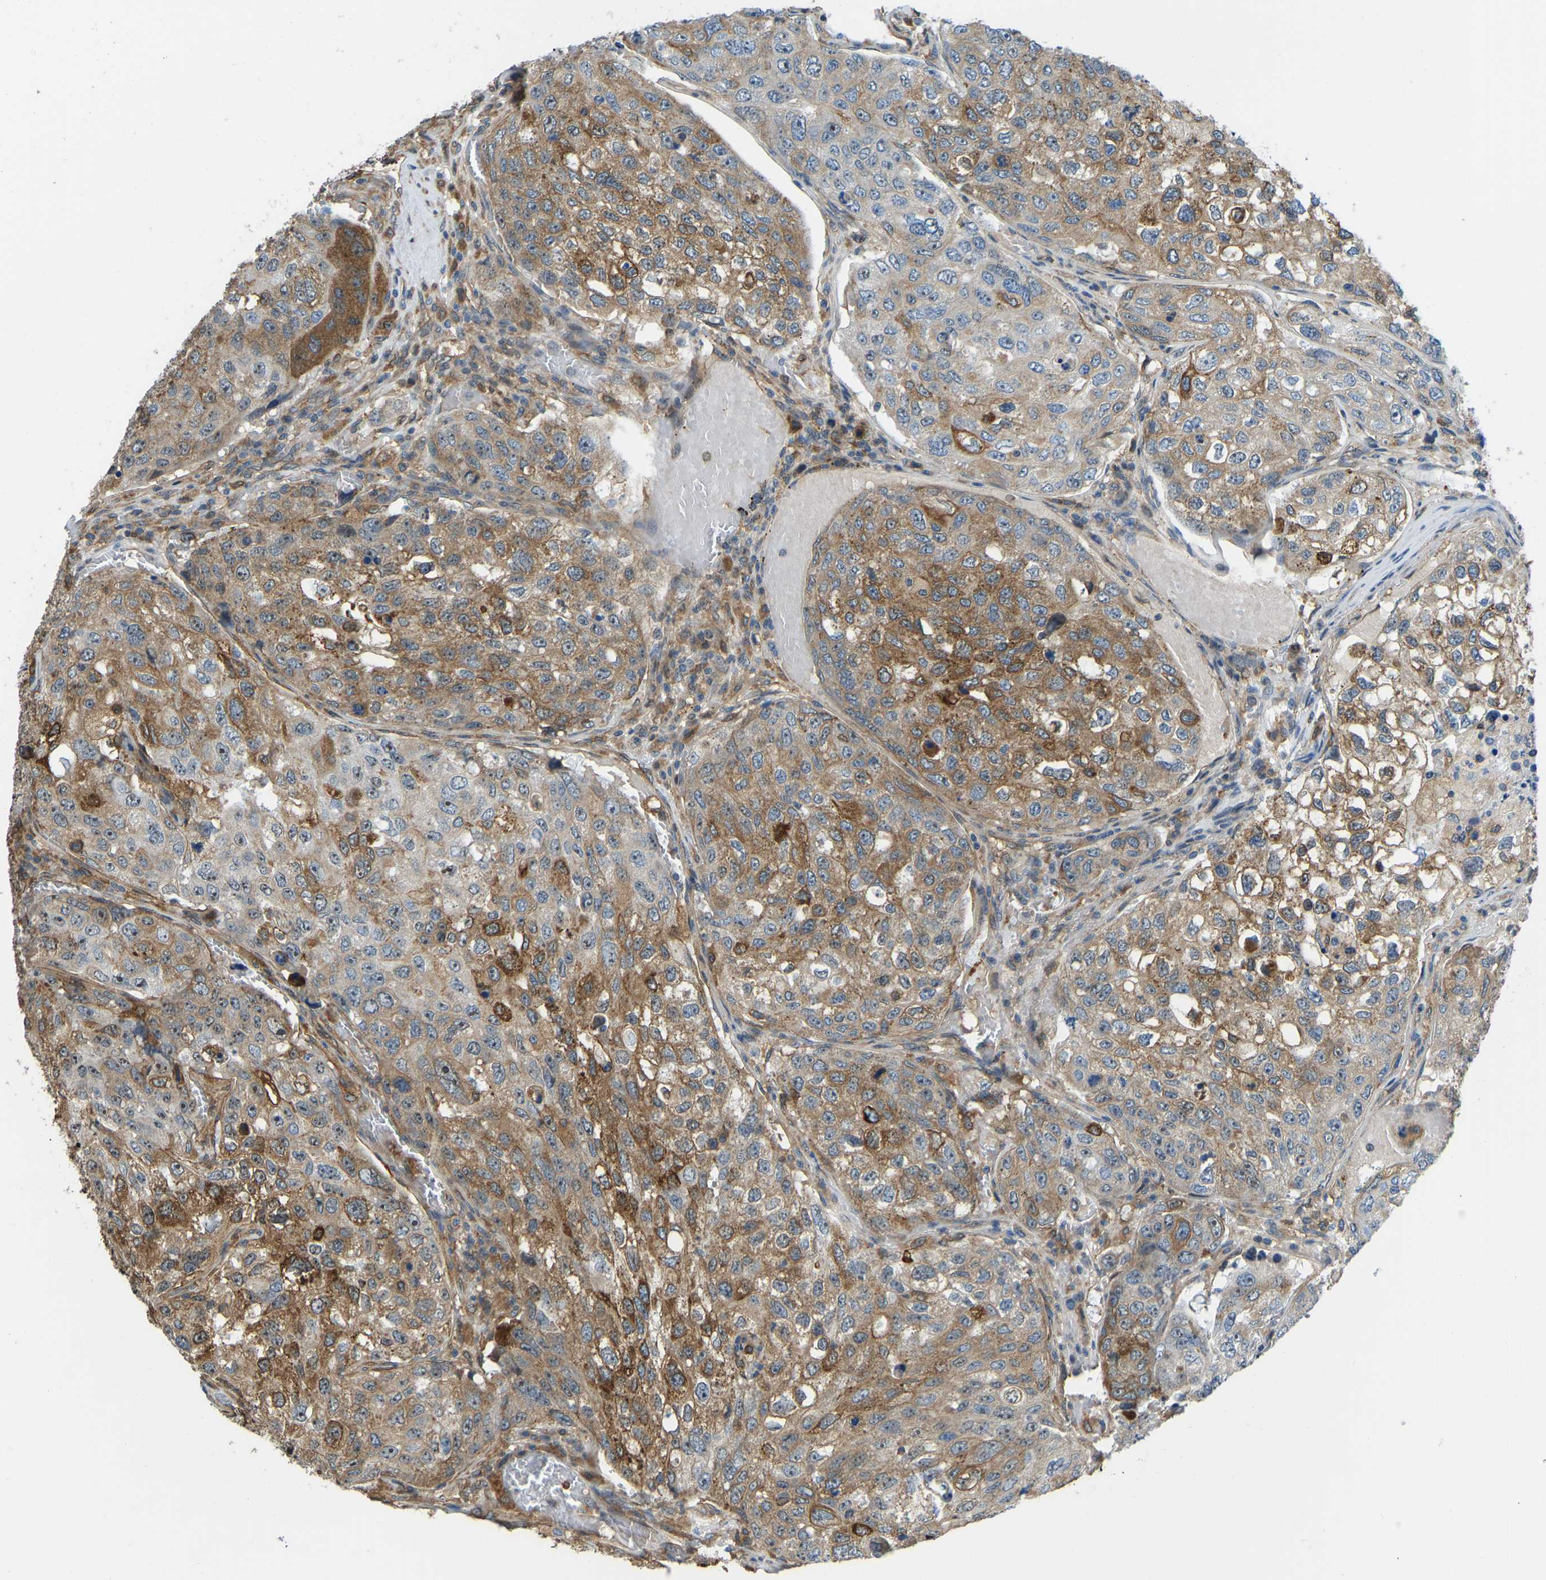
{"staining": {"intensity": "moderate", "quantity": ">75%", "location": "cytoplasmic/membranous,nuclear"}, "tissue": "urothelial cancer", "cell_type": "Tumor cells", "image_type": "cancer", "snomed": [{"axis": "morphology", "description": "Urothelial carcinoma, High grade"}, {"axis": "topography", "description": "Lymph node"}, {"axis": "topography", "description": "Urinary bladder"}], "caption": "Urothelial cancer stained with a brown dye displays moderate cytoplasmic/membranous and nuclear positive staining in approximately >75% of tumor cells.", "gene": "OS9", "patient": {"sex": "male", "age": 51}}